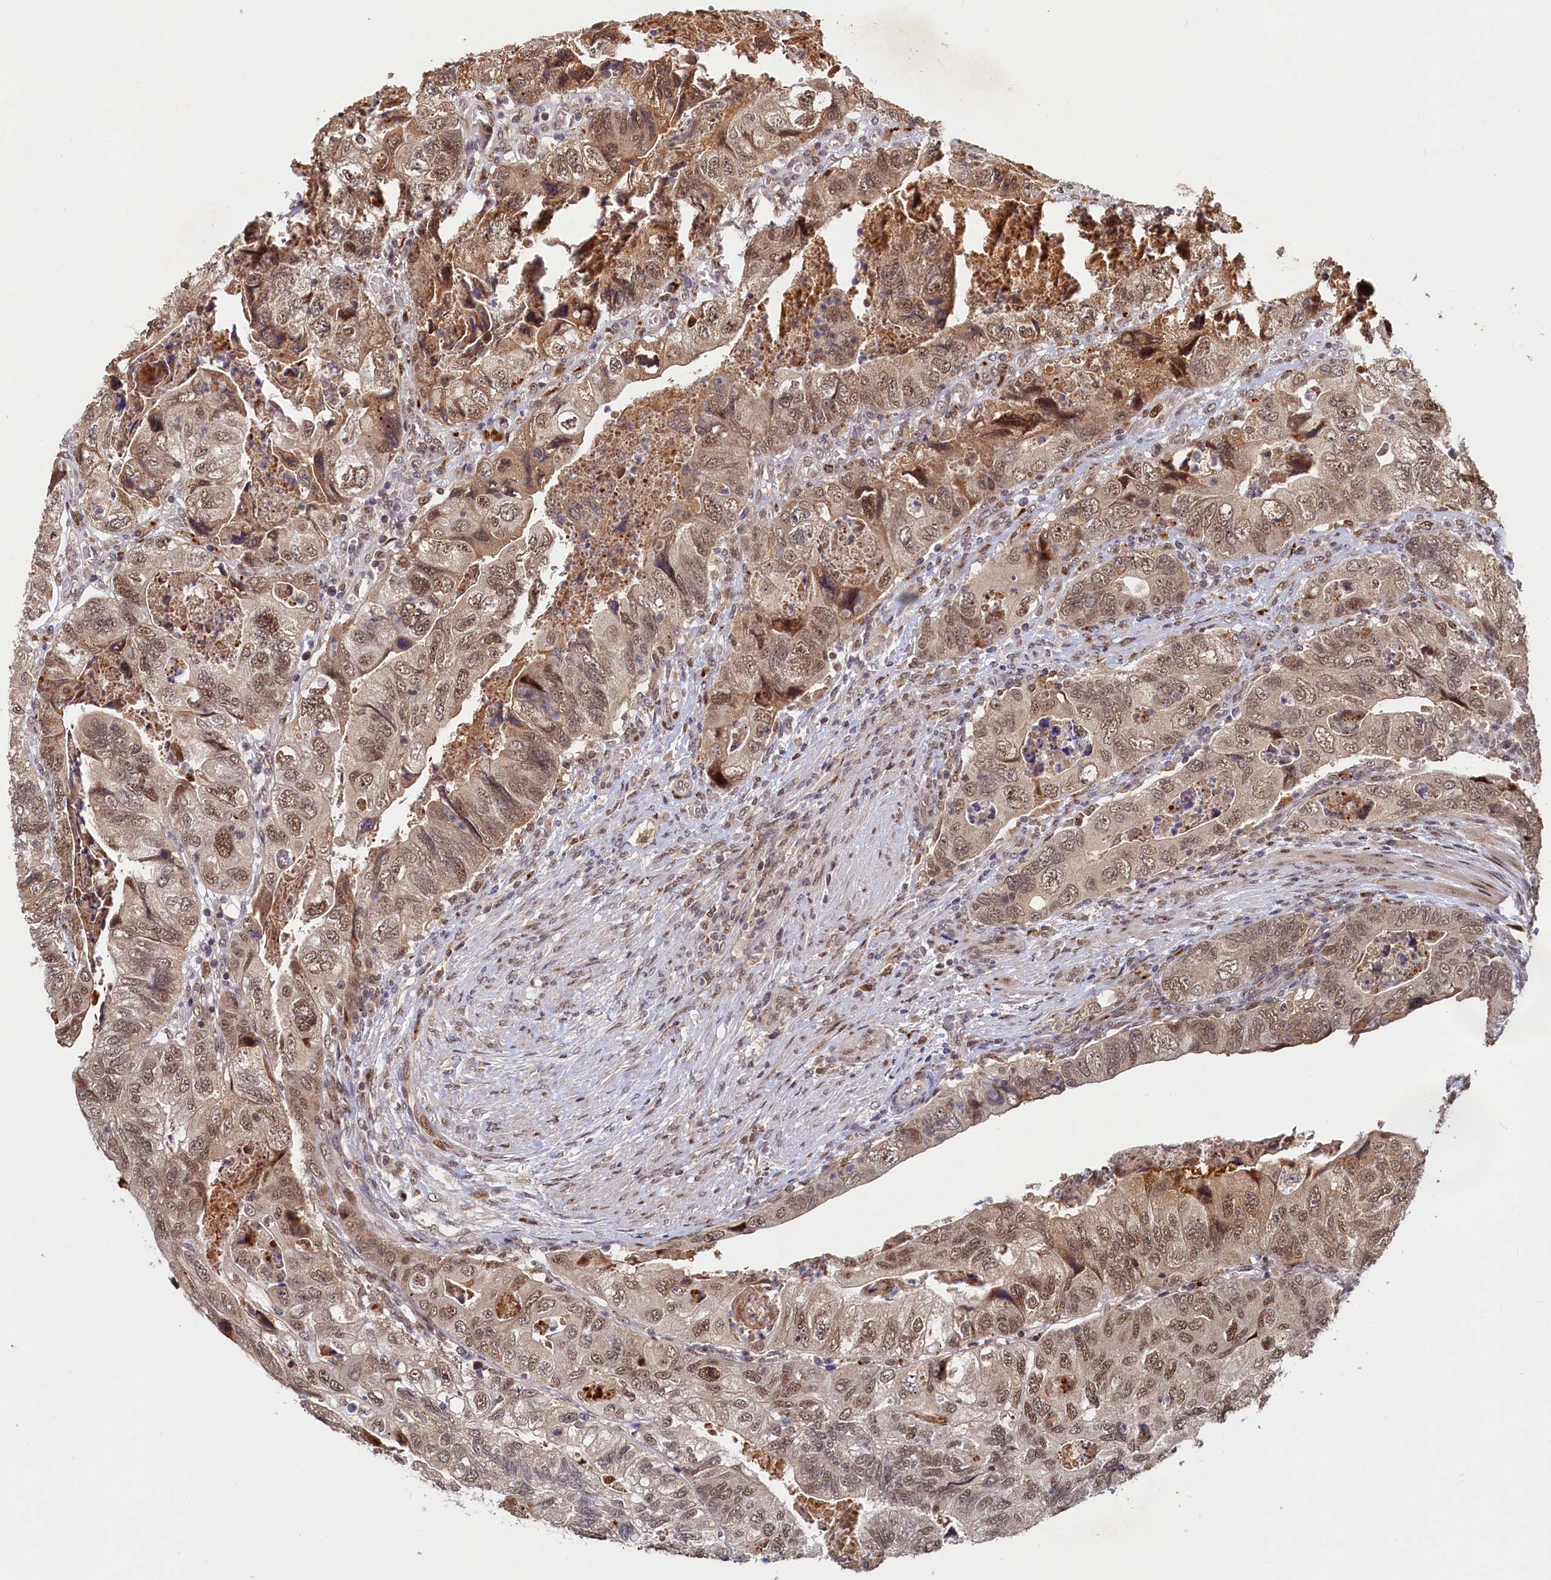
{"staining": {"intensity": "moderate", "quantity": ">75%", "location": "nuclear"}, "tissue": "colorectal cancer", "cell_type": "Tumor cells", "image_type": "cancer", "snomed": [{"axis": "morphology", "description": "Adenocarcinoma, NOS"}, {"axis": "topography", "description": "Rectum"}], "caption": "An image showing moderate nuclear positivity in approximately >75% of tumor cells in colorectal cancer, as visualized by brown immunohistochemical staining.", "gene": "TRAPPC4", "patient": {"sex": "male", "age": 63}}